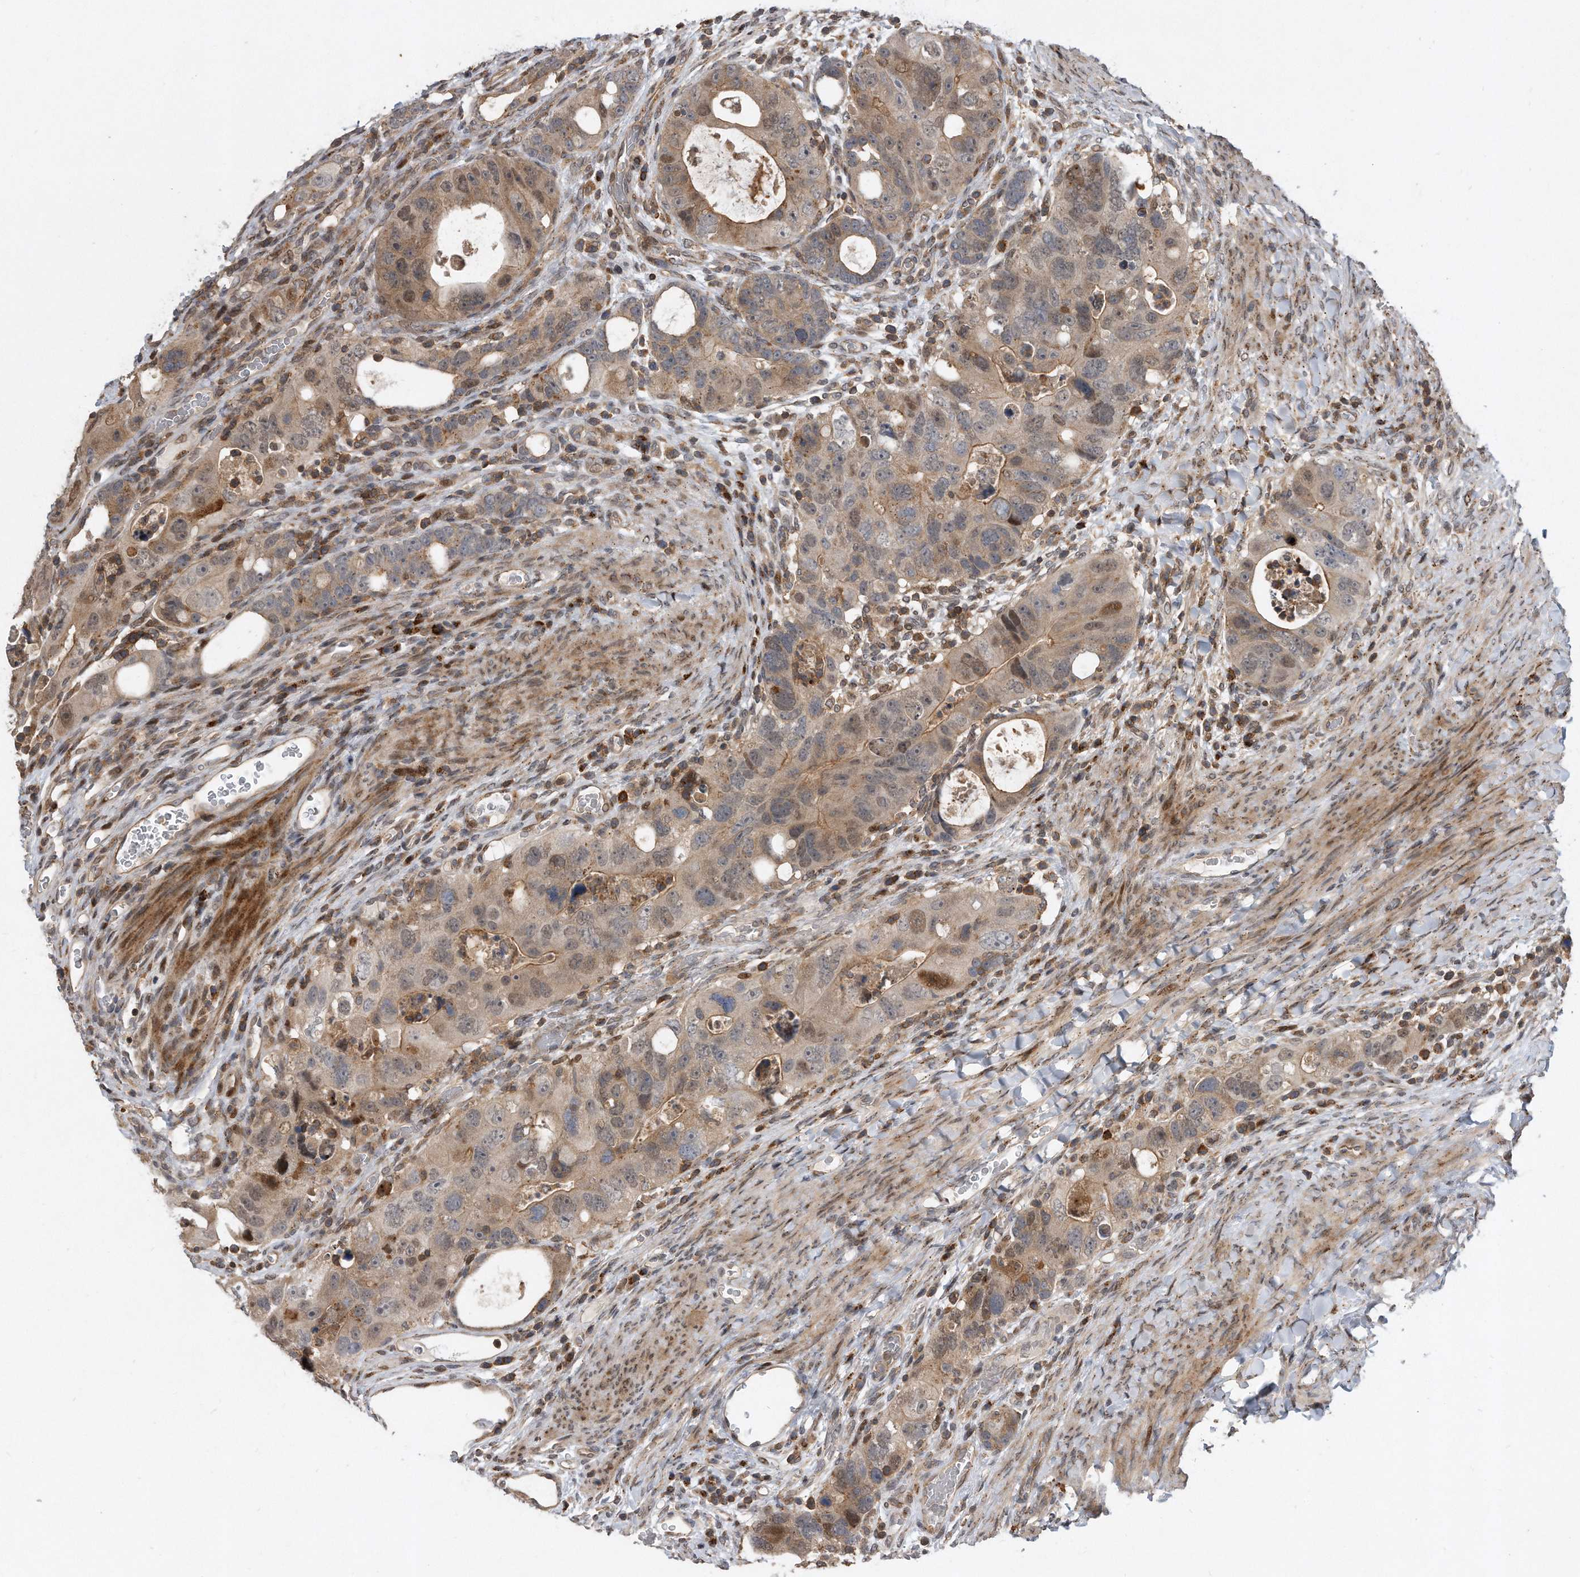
{"staining": {"intensity": "weak", "quantity": ">75%", "location": "cytoplasmic/membranous,nuclear"}, "tissue": "colorectal cancer", "cell_type": "Tumor cells", "image_type": "cancer", "snomed": [{"axis": "morphology", "description": "Adenocarcinoma, NOS"}, {"axis": "topography", "description": "Rectum"}], "caption": "A brown stain shows weak cytoplasmic/membranous and nuclear staining of a protein in human colorectal adenocarcinoma tumor cells.", "gene": "PGBD2", "patient": {"sex": "male", "age": 59}}